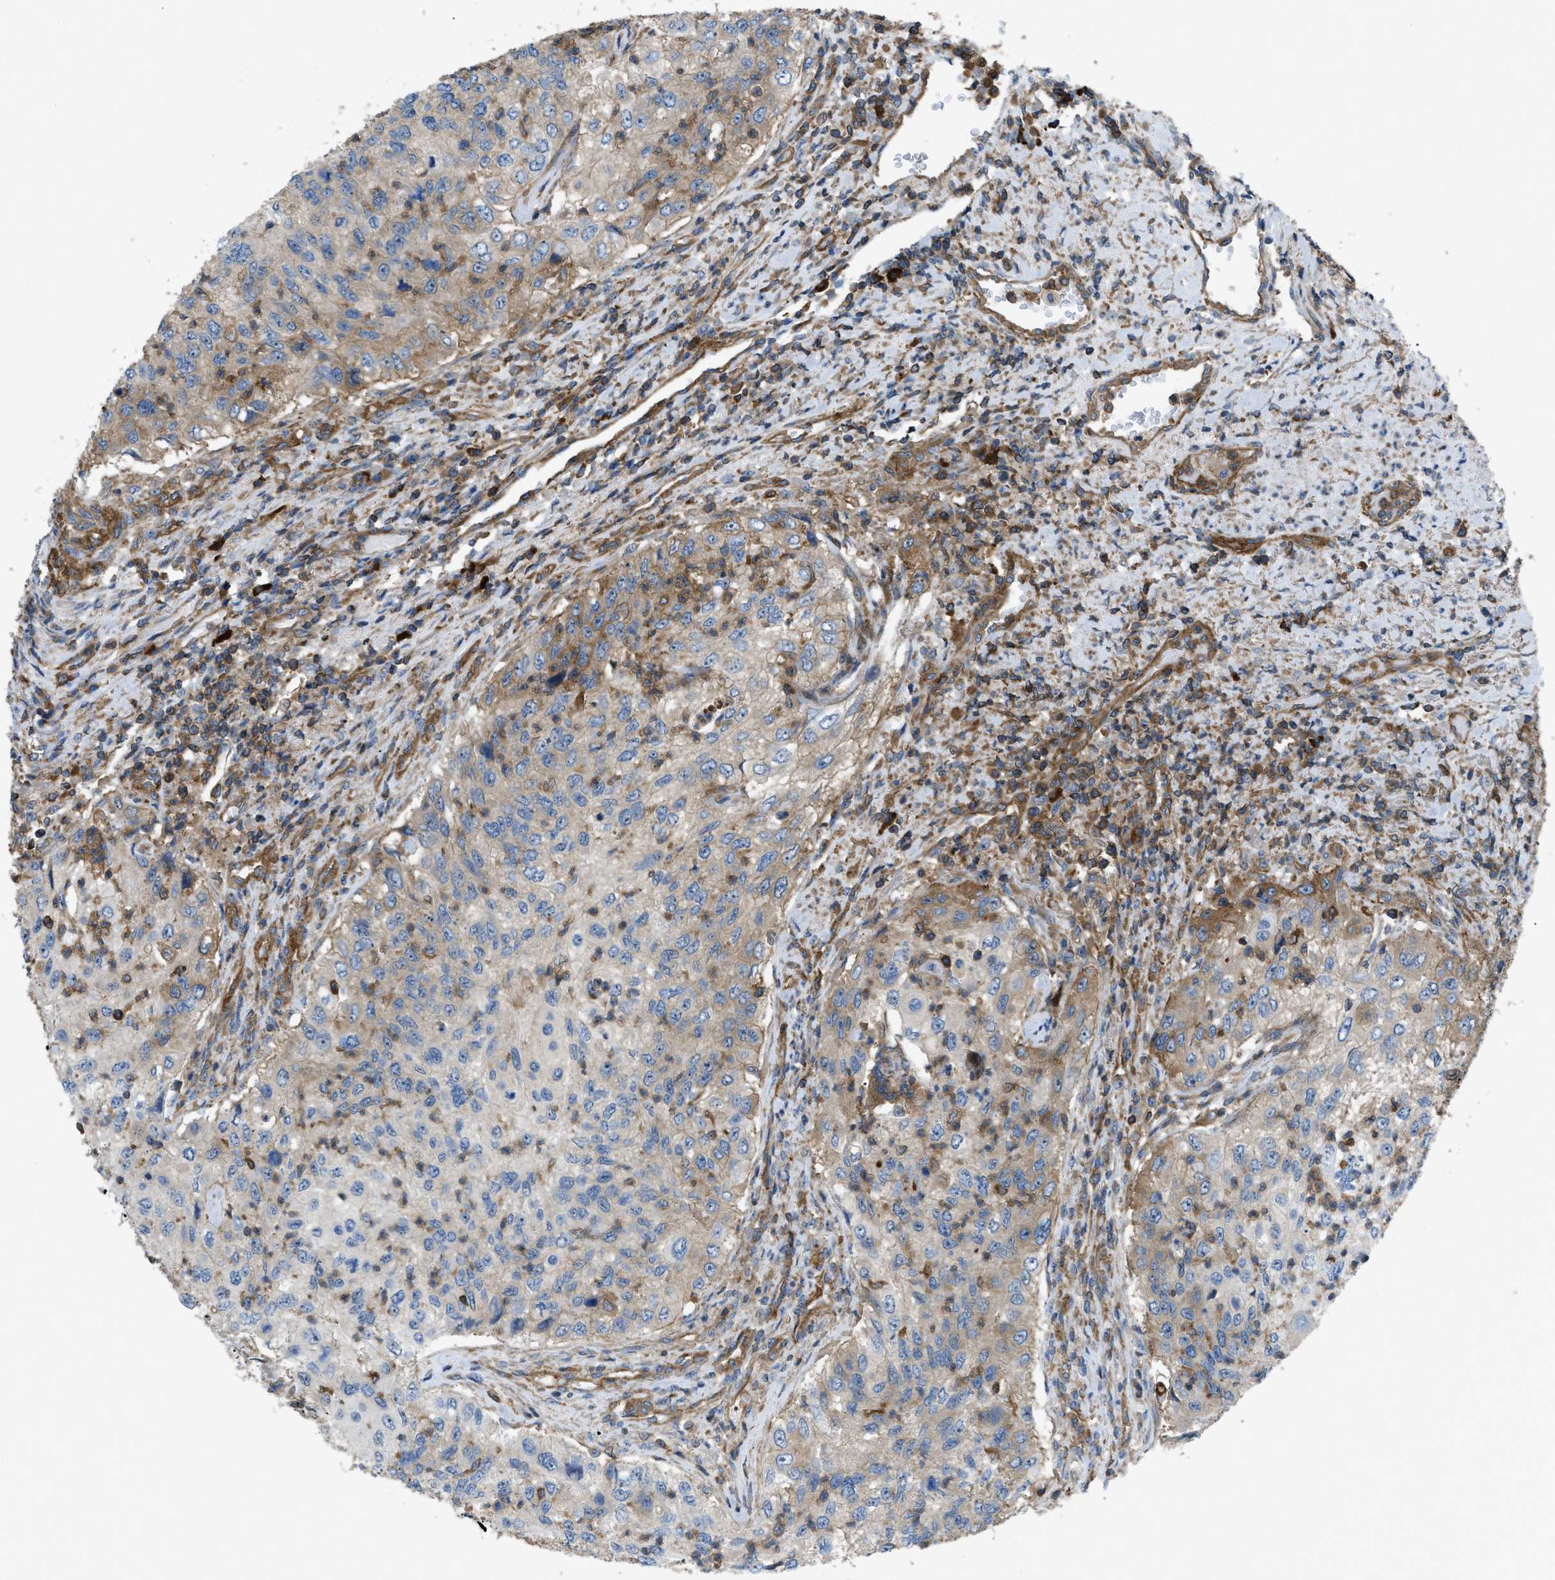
{"staining": {"intensity": "moderate", "quantity": "25%-75%", "location": "cytoplasmic/membranous"}, "tissue": "urothelial cancer", "cell_type": "Tumor cells", "image_type": "cancer", "snomed": [{"axis": "morphology", "description": "Urothelial carcinoma, High grade"}, {"axis": "topography", "description": "Urinary bladder"}], "caption": "A histopathology image of high-grade urothelial carcinoma stained for a protein displays moderate cytoplasmic/membranous brown staining in tumor cells. (DAB (3,3'-diaminobenzidine) IHC, brown staining for protein, blue staining for nuclei).", "gene": "ATP2A3", "patient": {"sex": "female", "age": 60}}